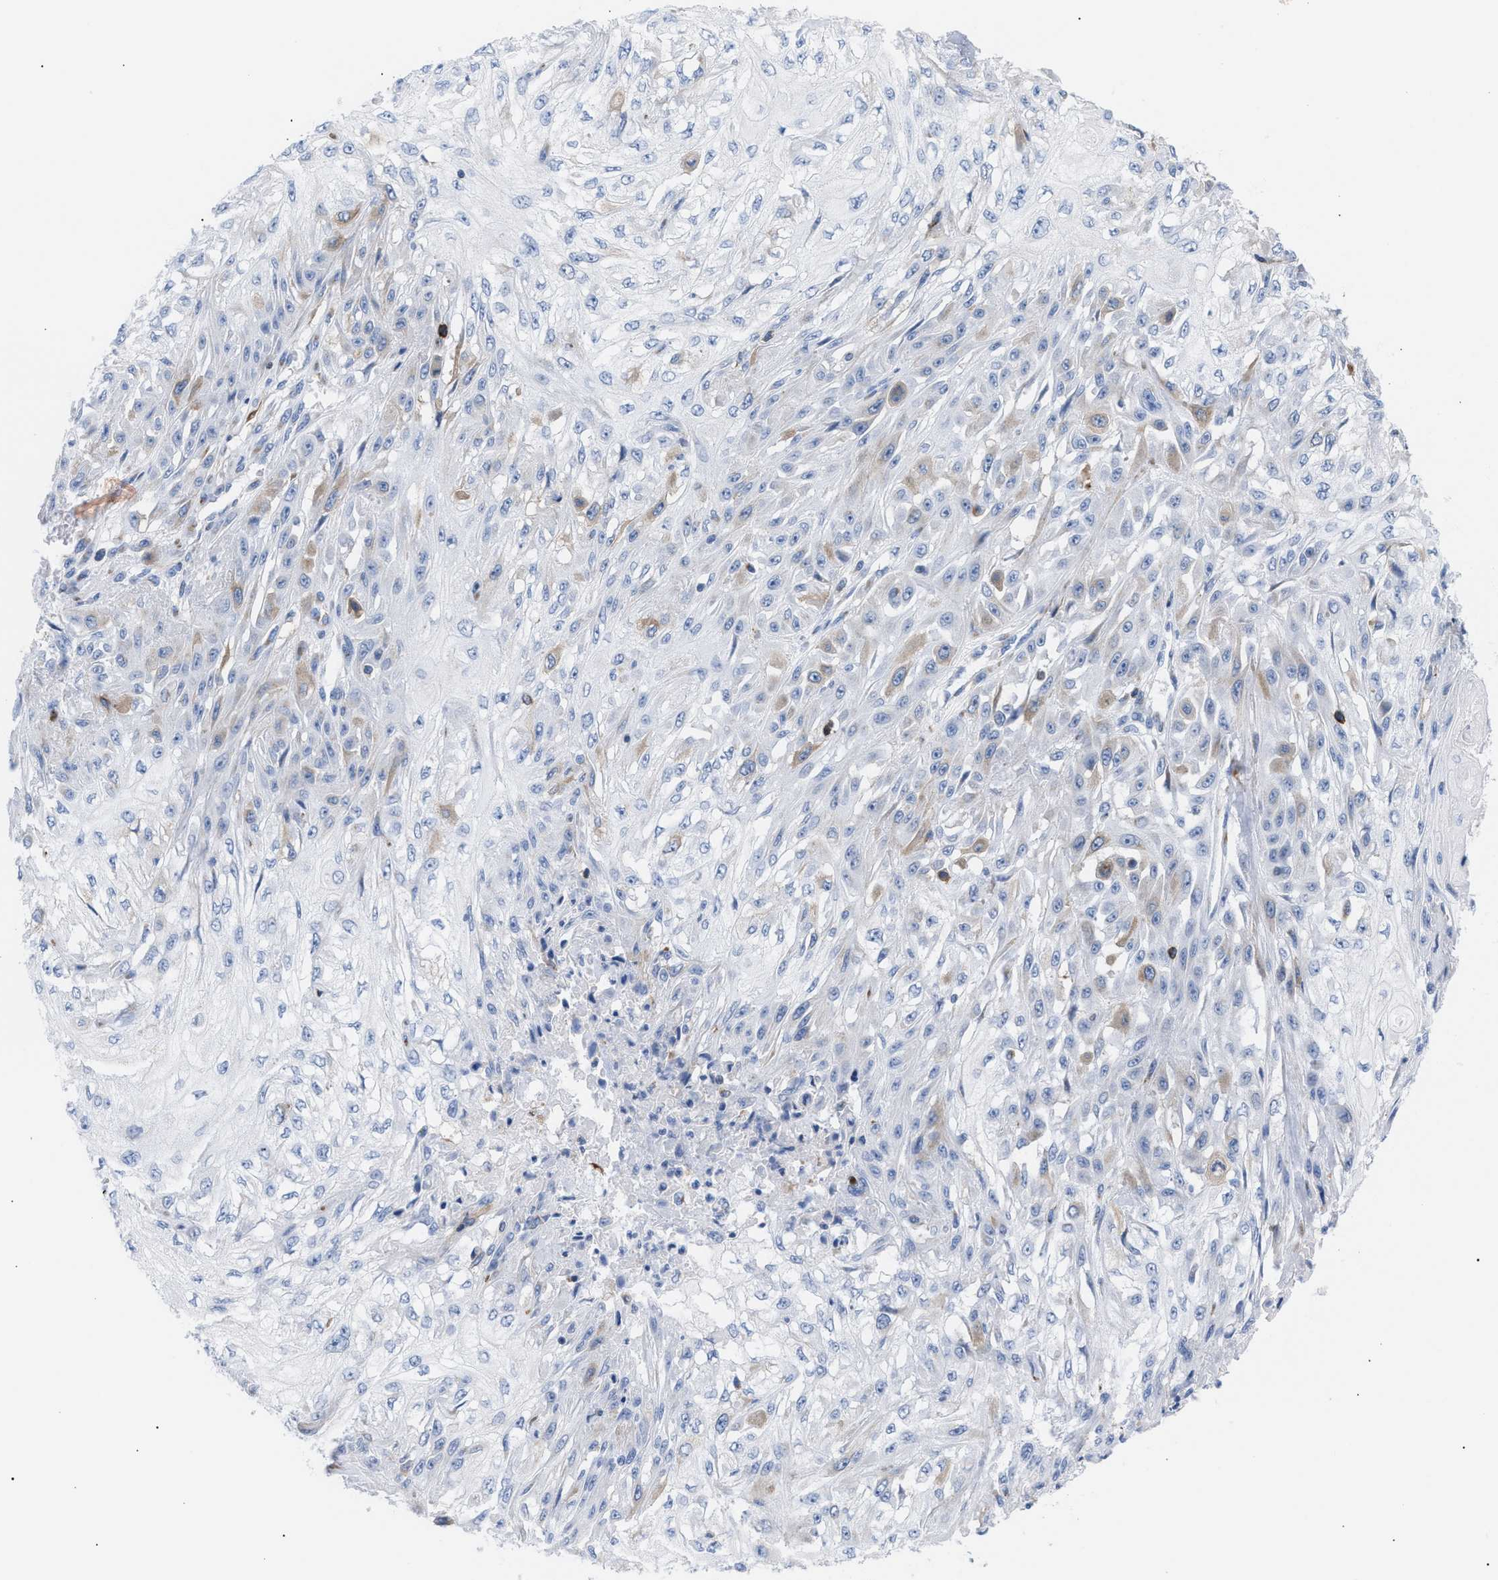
{"staining": {"intensity": "weak", "quantity": "<25%", "location": "cytoplasmic/membranous"}, "tissue": "skin cancer", "cell_type": "Tumor cells", "image_type": "cancer", "snomed": [{"axis": "morphology", "description": "Squamous cell carcinoma, NOS"}, {"axis": "morphology", "description": "Squamous cell carcinoma, metastatic, NOS"}, {"axis": "topography", "description": "Skin"}, {"axis": "topography", "description": "Lymph node"}], "caption": "DAB immunohistochemical staining of human skin metastatic squamous cell carcinoma demonstrates no significant staining in tumor cells. Brightfield microscopy of IHC stained with DAB (3,3'-diaminobenzidine) (brown) and hematoxylin (blue), captured at high magnification.", "gene": "TACC3", "patient": {"sex": "male", "age": 75}}